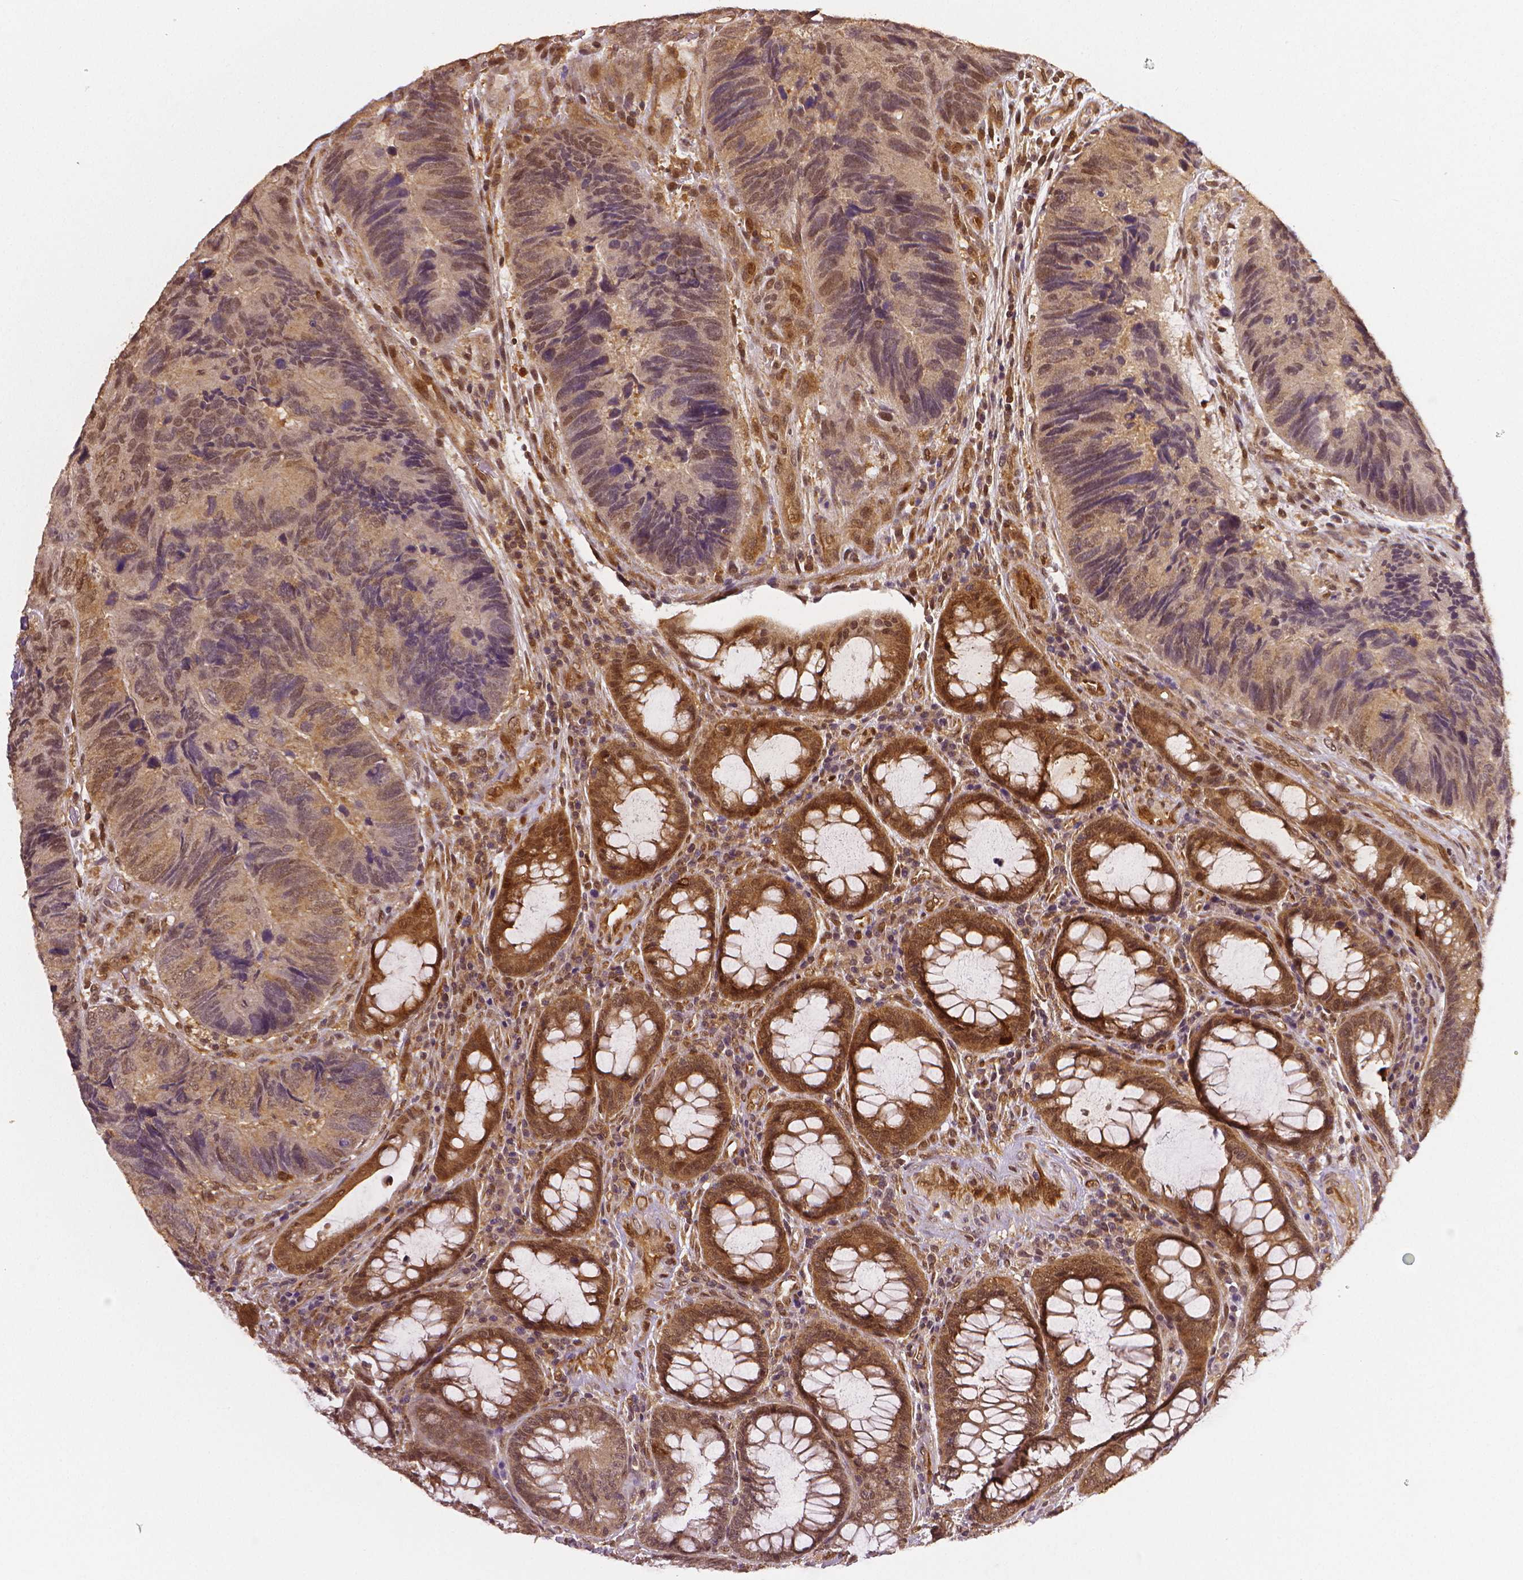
{"staining": {"intensity": "moderate", "quantity": "<25%", "location": "cytoplasmic/membranous"}, "tissue": "colorectal cancer", "cell_type": "Tumor cells", "image_type": "cancer", "snomed": [{"axis": "morphology", "description": "Adenocarcinoma, NOS"}, {"axis": "topography", "description": "Colon"}], "caption": "Colorectal cancer stained with a protein marker shows moderate staining in tumor cells.", "gene": "STAT3", "patient": {"sex": "female", "age": 67}}